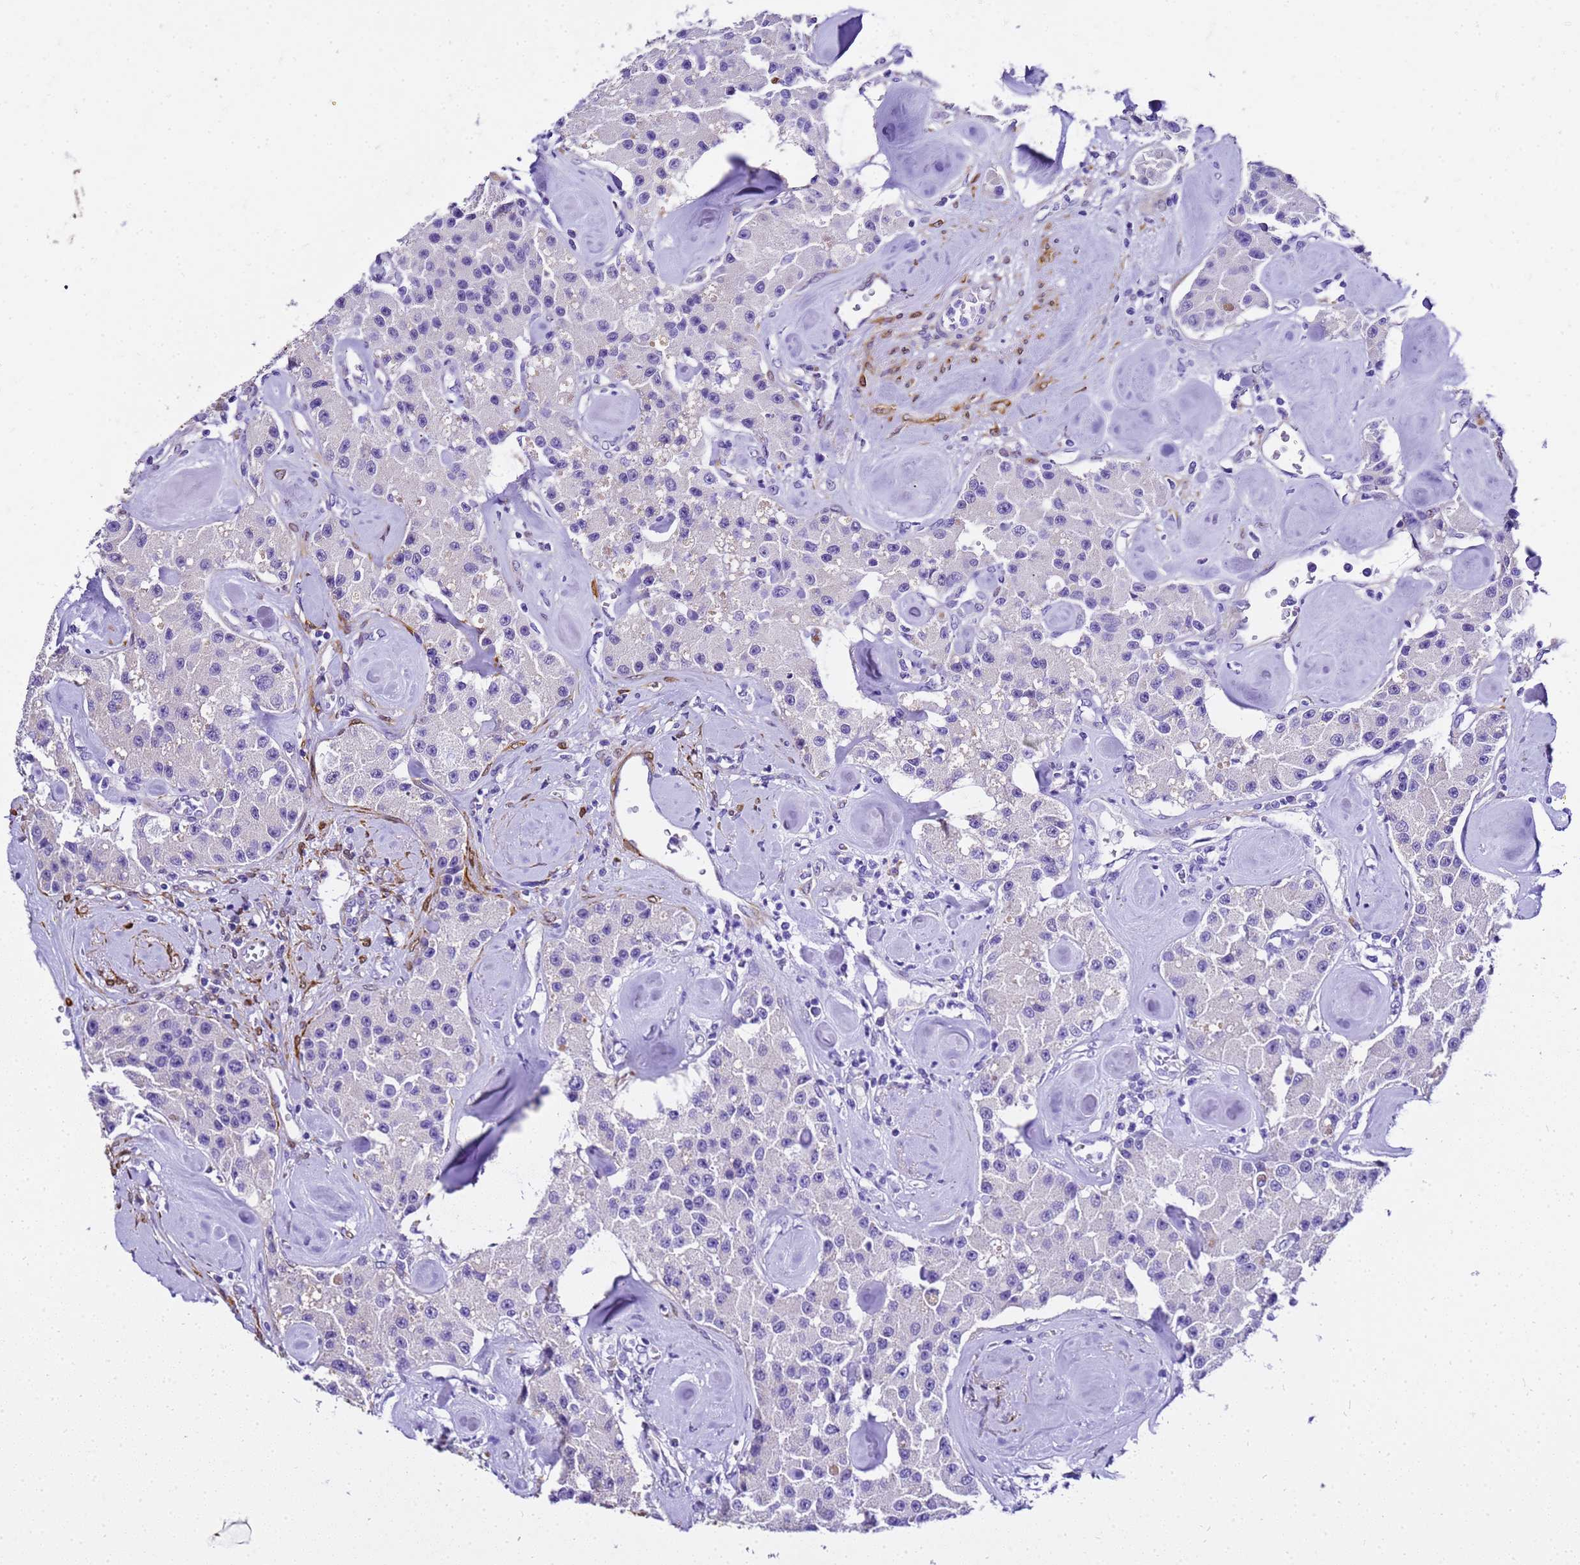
{"staining": {"intensity": "negative", "quantity": "none", "location": "none"}, "tissue": "carcinoid", "cell_type": "Tumor cells", "image_type": "cancer", "snomed": [{"axis": "morphology", "description": "Carcinoid, malignant, NOS"}, {"axis": "topography", "description": "Pancreas"}], "caption": "IHC of human malignant carcinoid displays no staining in tumor cells. (DAB (3,3'-diaminobenzidine) IHC, high magnification).", "gene": "HSPB6", "patient": {"sex": "male", "age": 41}}